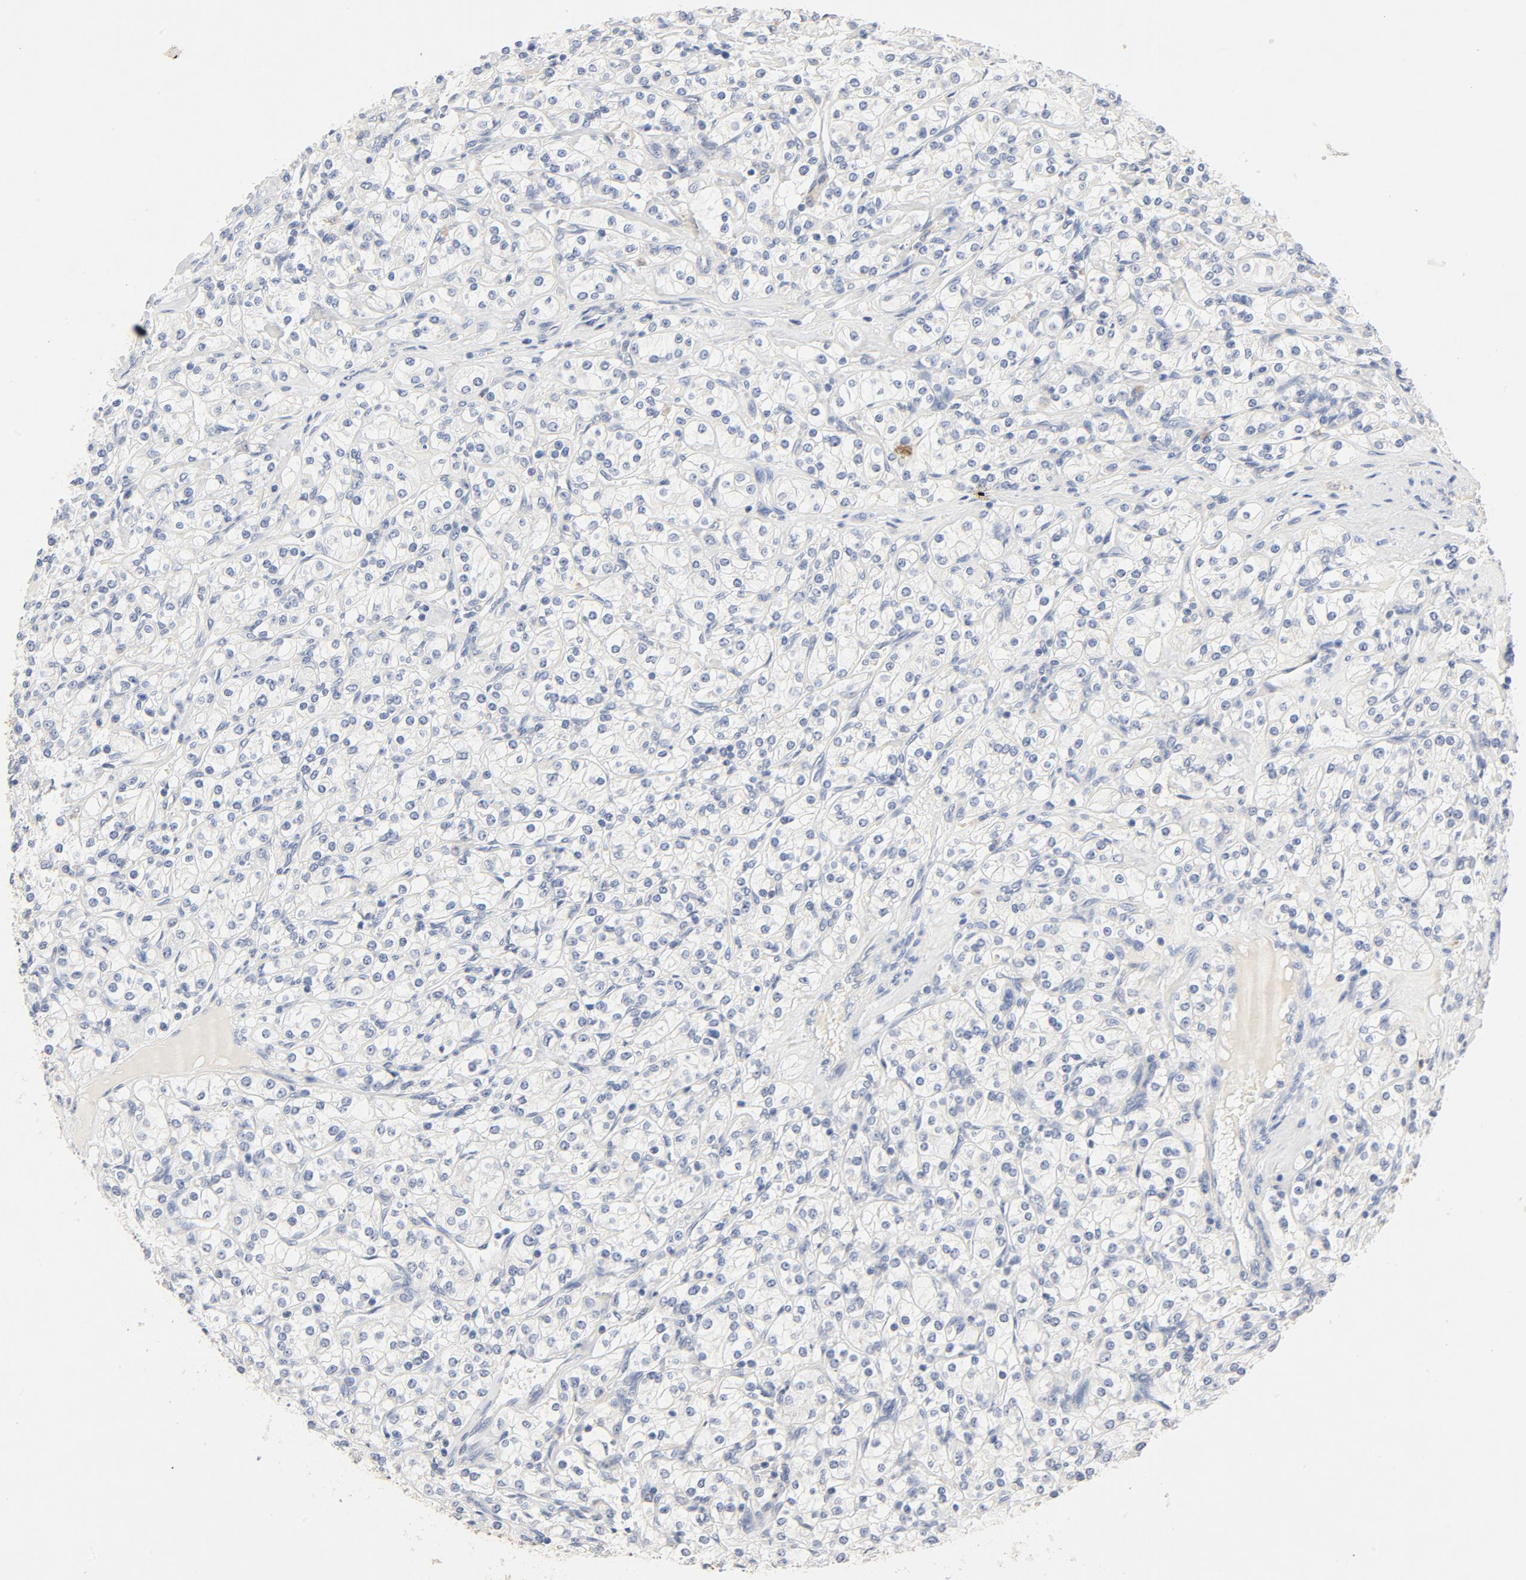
{"staining": {"intensity": "weak", "quantity": "25%-75%", "location": "cytoplasmic/membranous"}, "tissue": "renal cancer", "cell_type": "Tumor cells", "image_type": "cancer", "snomed": [{"axis": "morphology", "description": "Adenocarcinoma, NOS"}, {"axis": "topography", "description": "Kidney"}], "caption": "Immunohistochemistry (IHC) (DAB) staining of adenocarcinoma (renal) shows weak cytoplasmic/membranous protein positivity in about 25%-75% of tumor cells. The protein of interest is stained brown, and the nuclei are stained in blue (DAB (3,3'-diaminobenzidine) IHC with brightfield microscopy, high magnification).", "gene": "STAT1", "patient": {"sex": "male", "age": 77}}